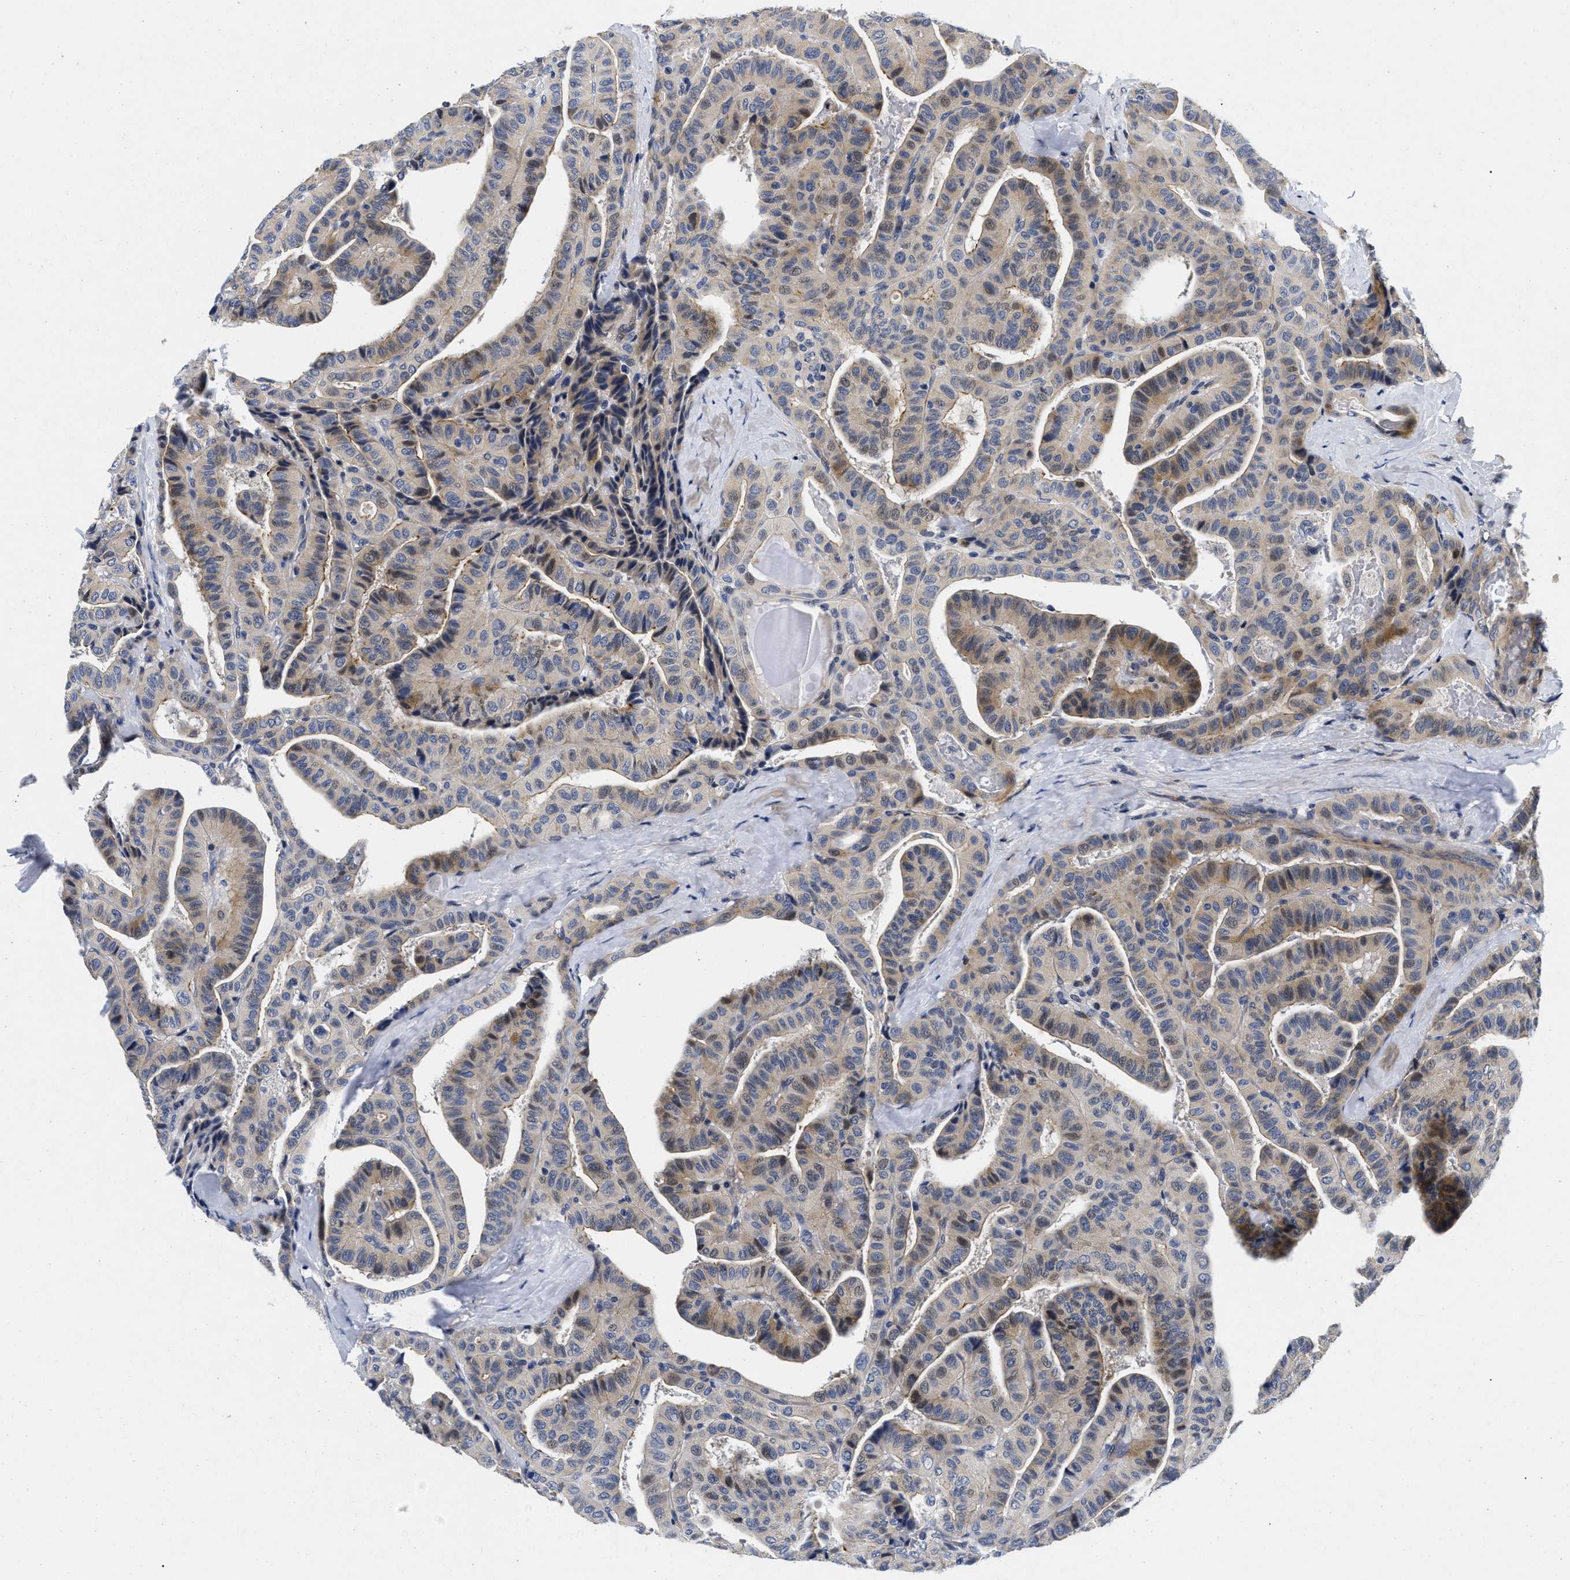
{"staining": {"intensity": "moderate", "quantity": "<25%", "location": "cytoplasmic/membranous"}, "tissue": "thyroid cancer", "cell_type": "Tumor cells", "image_type": "cancer", "snomed": [{"axis": "morphology", "description": "Papillary adenocarcinoma, NOS"}, {"axis": "topography", "description": "Thyroid gland"}], "caption": "Protein expression analysis of thyroid papillary adenocarcinoma shows moderate cytoplasmic/membranous staining in approximately <25% of tumor cells.", "gene": "LAD1", "patient": {"sex": "male", "age": 77}}